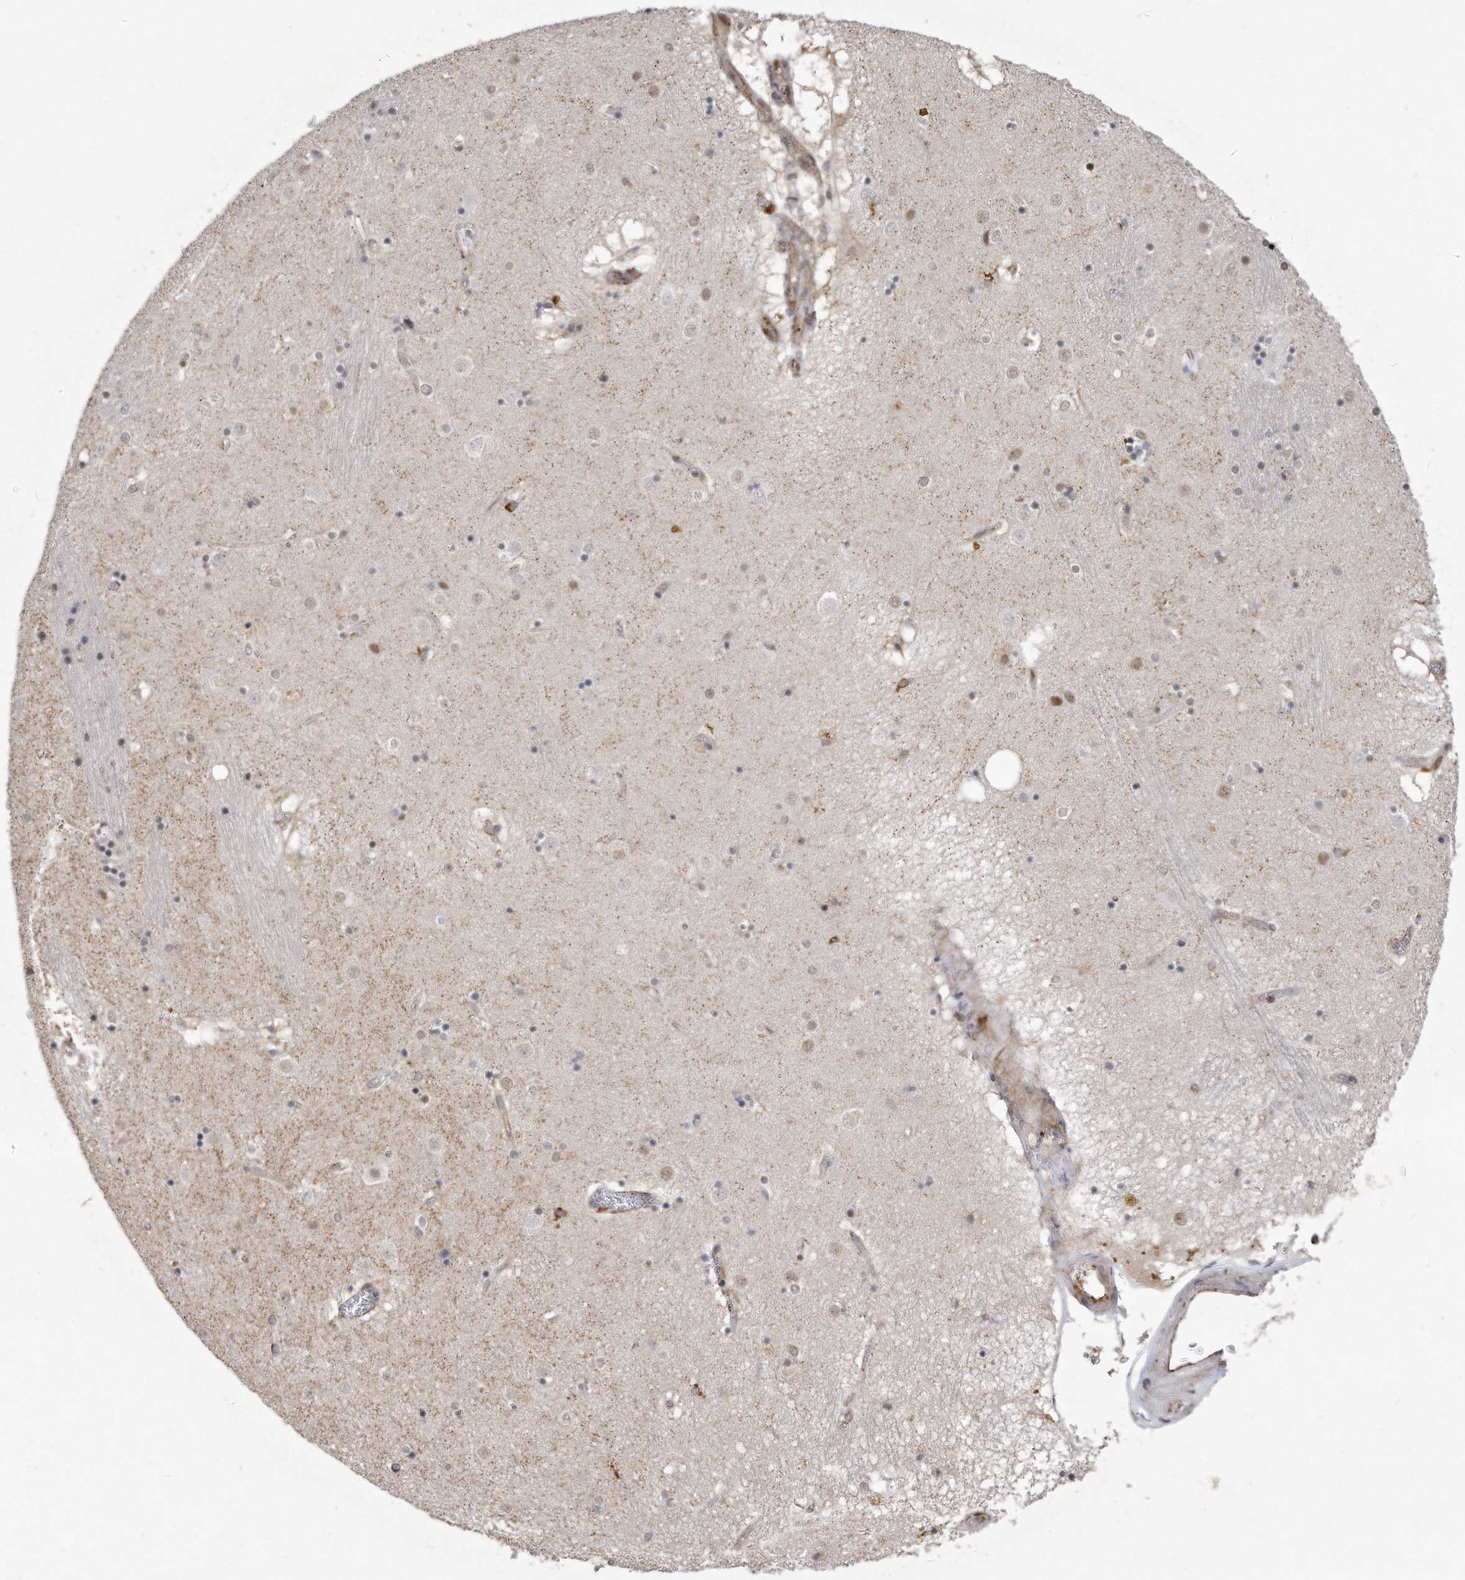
{"staining": {"intensity": "negative", "quantity": "none", "location": "none"}, "tissue": "caudate", "cell_type": "Glial cells", "image_type": "normal", "snomed": [{"axis": "morphology", "description": "Normal tissue, NOS"}, {"axis": "topography", "description": "Lateral ventricle wall"}], "caption": "Immunohistochemical staining of benign caudate displays no significant positivity in glial cells.", "gene": "PGBD2", "patient": {"sex": "male", "age": 70}}